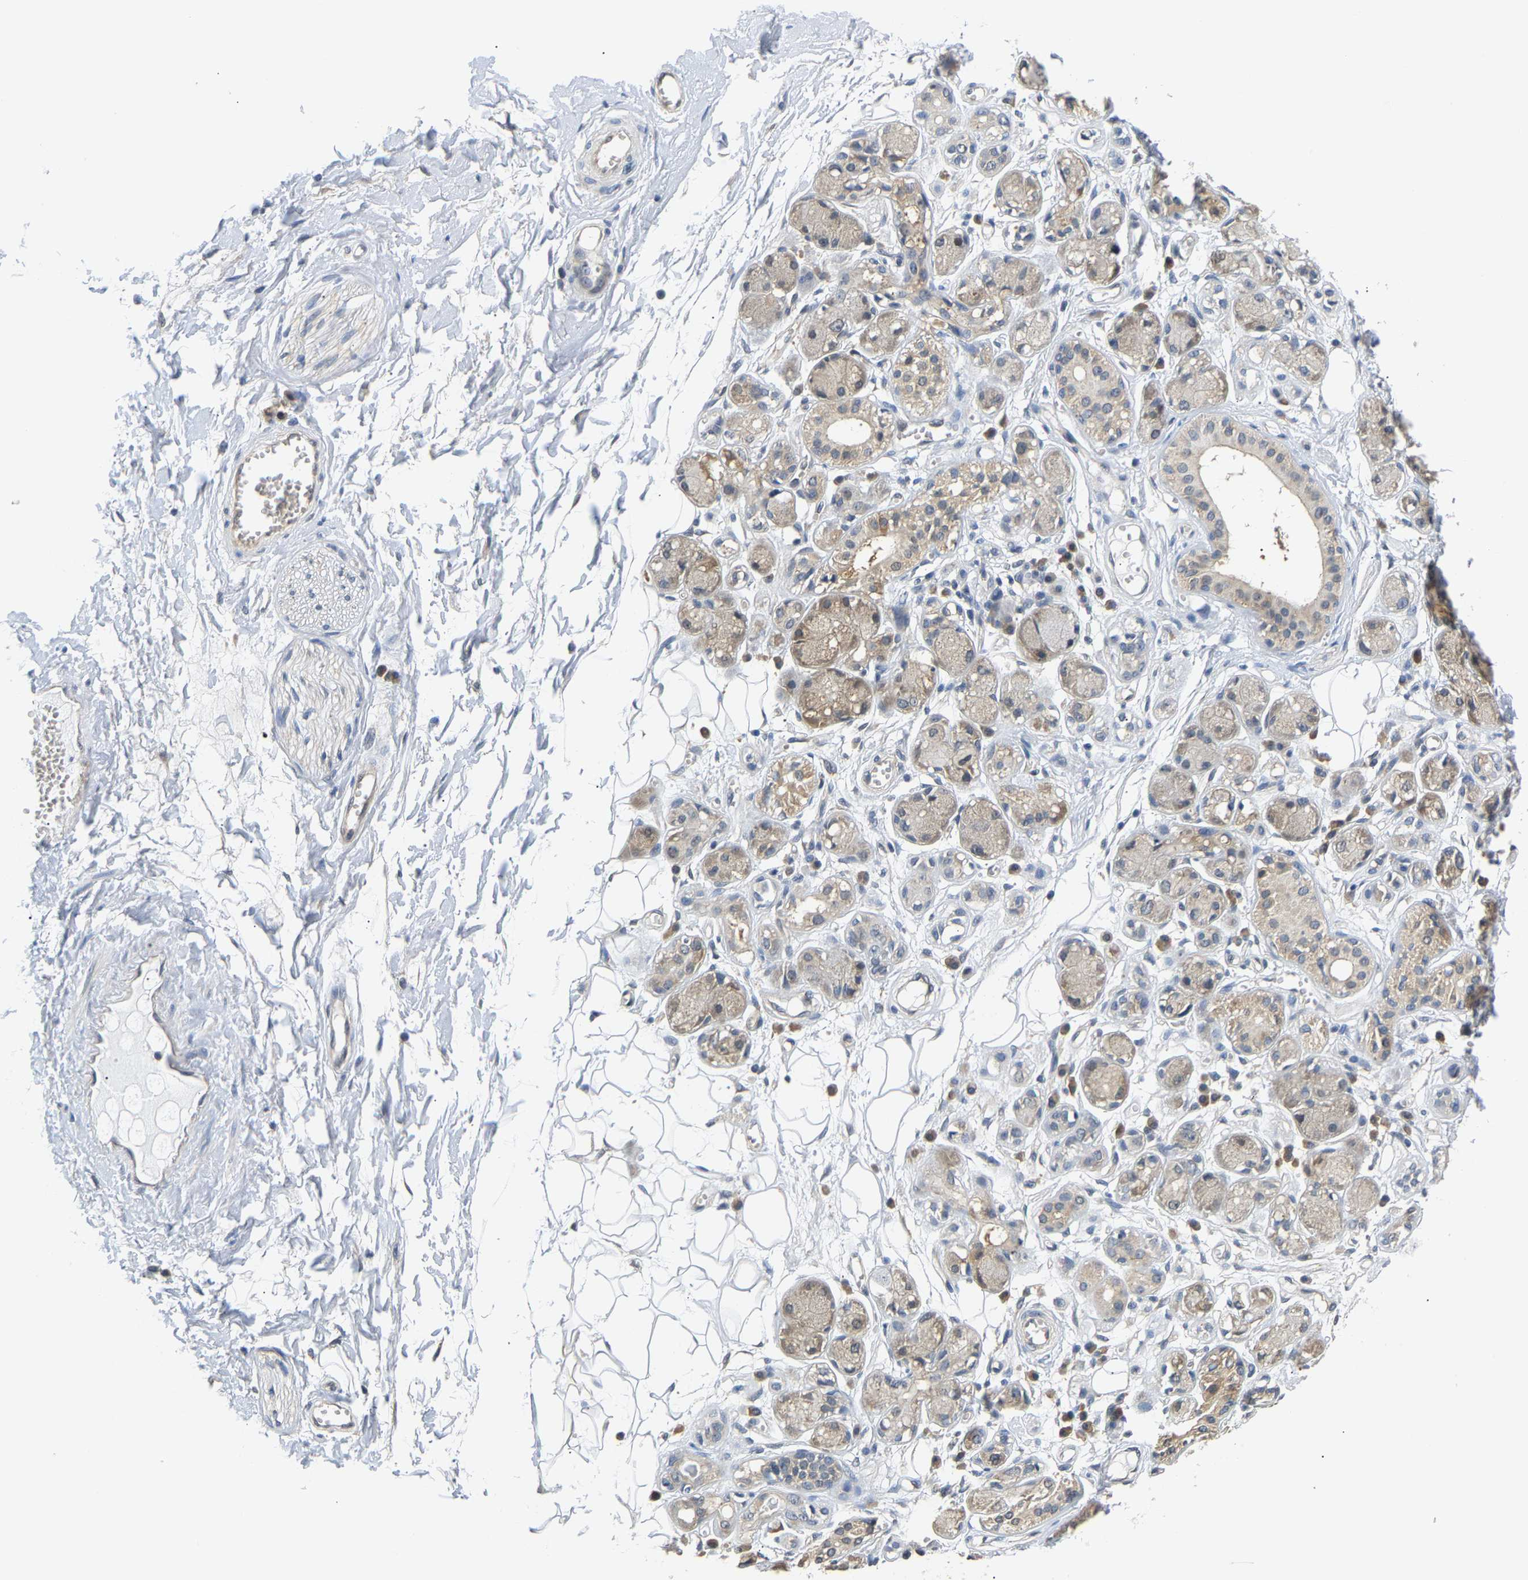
{"staining": {"intensity": "negative", "quantity": "none", "location": "none"}, "tissue": "adipose tissue", "cell_type": "Adipocytes", "image_type": "normal", "snomed": [{"axis": "morphology", "description": "Normal tissue, NOS"}, {"axis": "morphology", "description": "Inflammation, NOS"}, {"axis": "topography", "description": "Salivary gland"}, {"axis": "topography", "description": "Peripheral nerve tissue"}], "caption": "Protein analysis of benign adipose tissue demonstrates no significant positivity in adipocytes.", "gene": "ARHGEF12", "patient": {"sex": "female", "age": 75}}